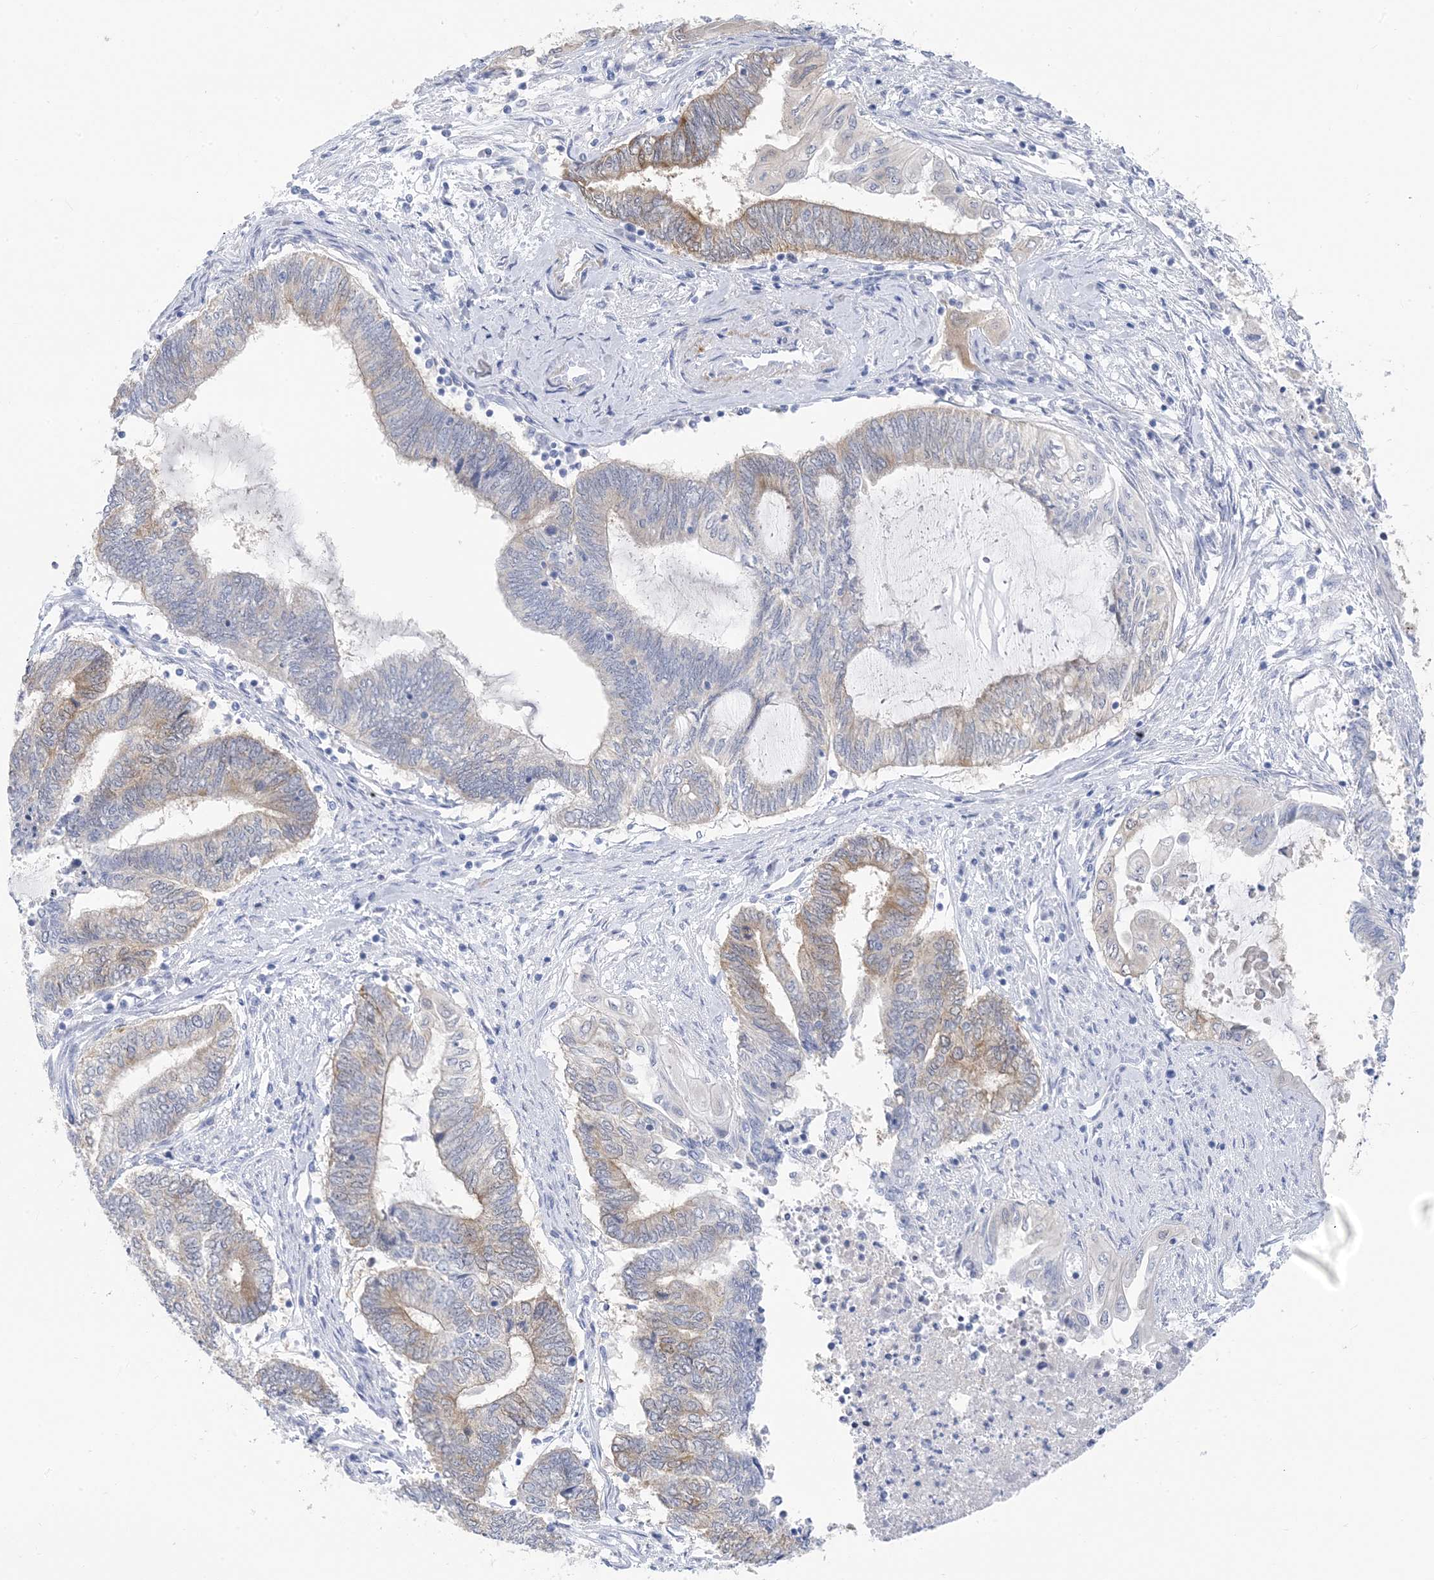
{"staining": {"intensity": "moderate", "quantity": "<25%", "location": "cytoplasmic/membranous"}, "tissue": "endometrial cancer", "cell_type": "Tumor cells", "image_type": "cancer", "snomed": [{"axis": "morphology", "description": "Adenocarcinoma, NOS"}, {"axis": "topography", "description": "Uterus"}, {"axis": "topography", "description": "Endometrium"}], "caption": "A photomicrograph of endometrial cancer (adenocarcinoma) stained for a protein shows moderate cytoplasmic/membranous brown staining in tumor cells.", "gene": "SH3YL1", "patient": {"sex": "female", "age": 70}}